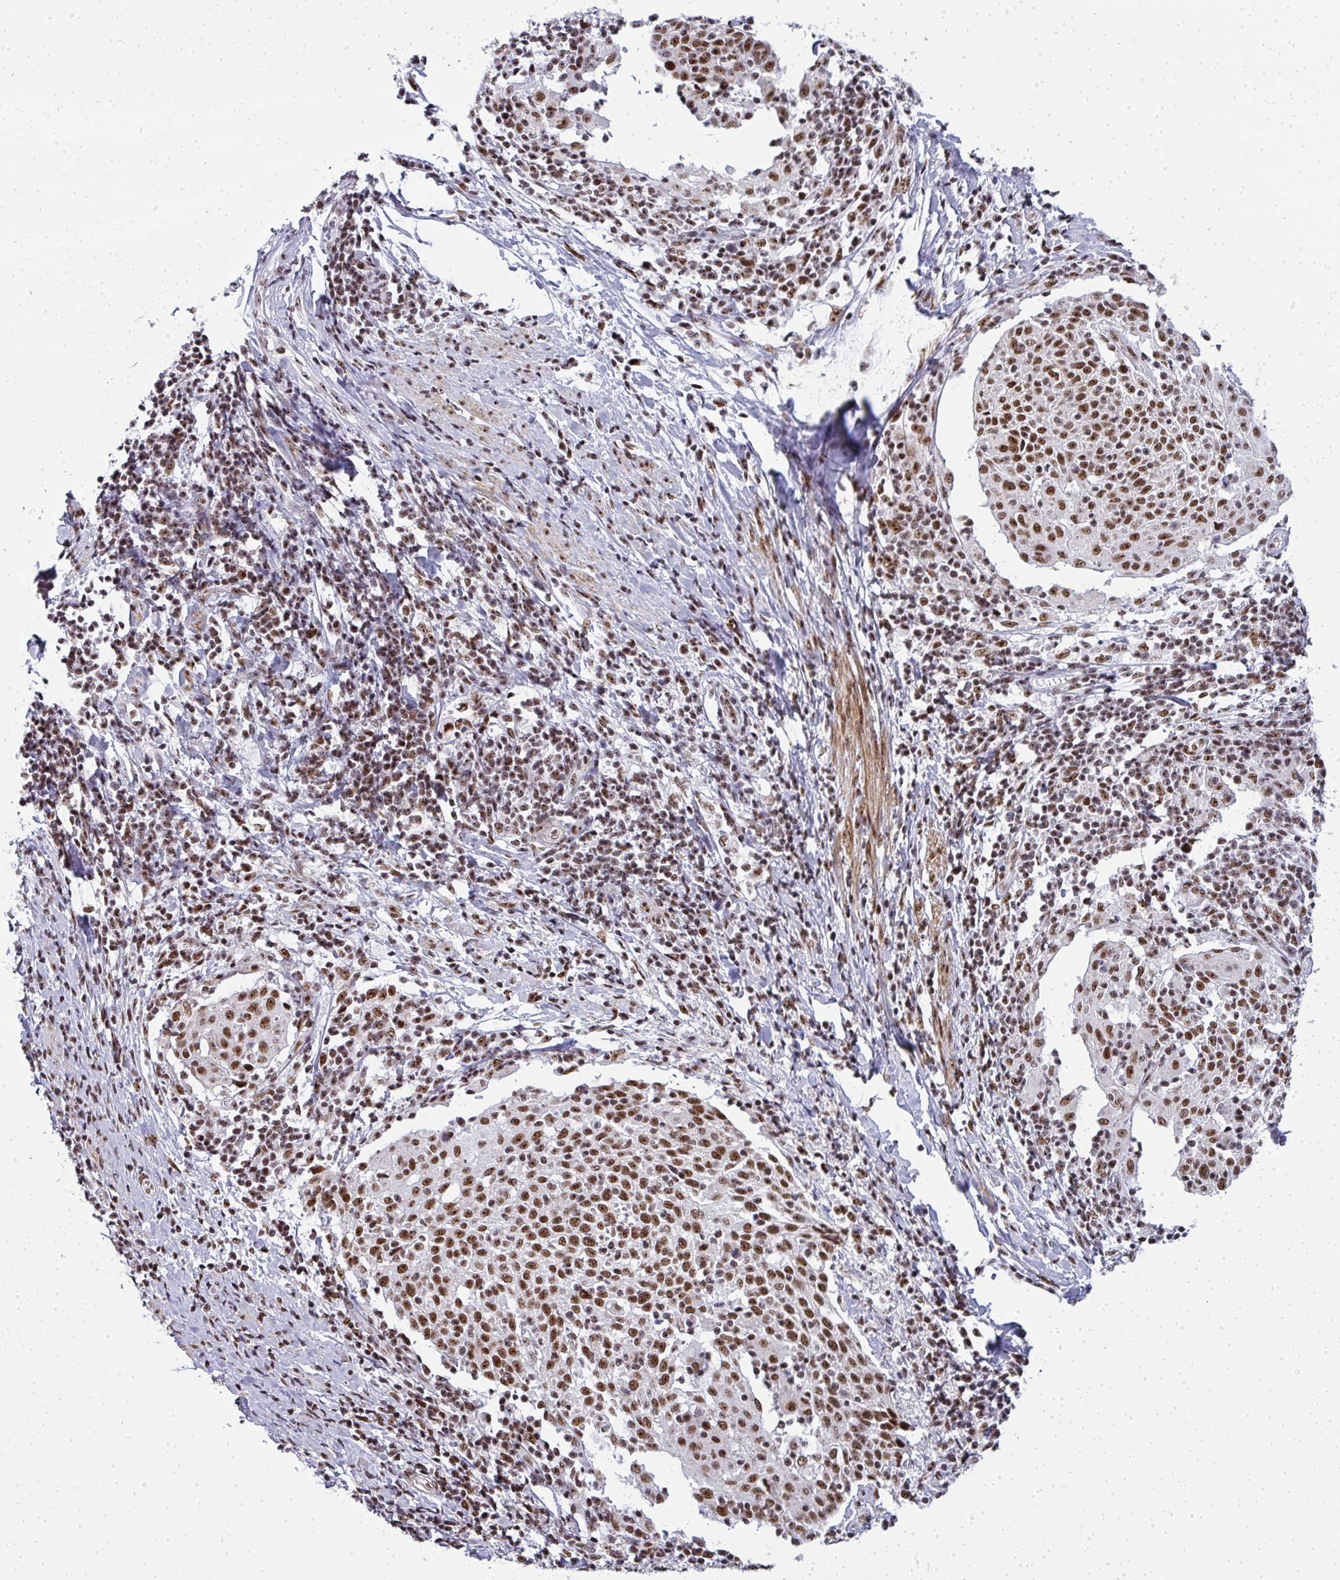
{"staining": {"intensity": "moderate", "quantity": ">75%", "location": "nuclear"}, "tissue": "cervical cancer", "cell_type": "Tumor cells", "image_type": "cancer", "snomed": [{"axis": "morphology", "description": "Squamous cell carcinoma, NOS"}, {"axis": "topography", "description": "Cervix"}], "caption": "Protein expression analysis of squamous cell carcinoma (cervical) exhibits moderate nuclear expression in about >75% of tumor cells.", "gene": "SIRT7", "patient": {"sex": "female", "age": 52}}